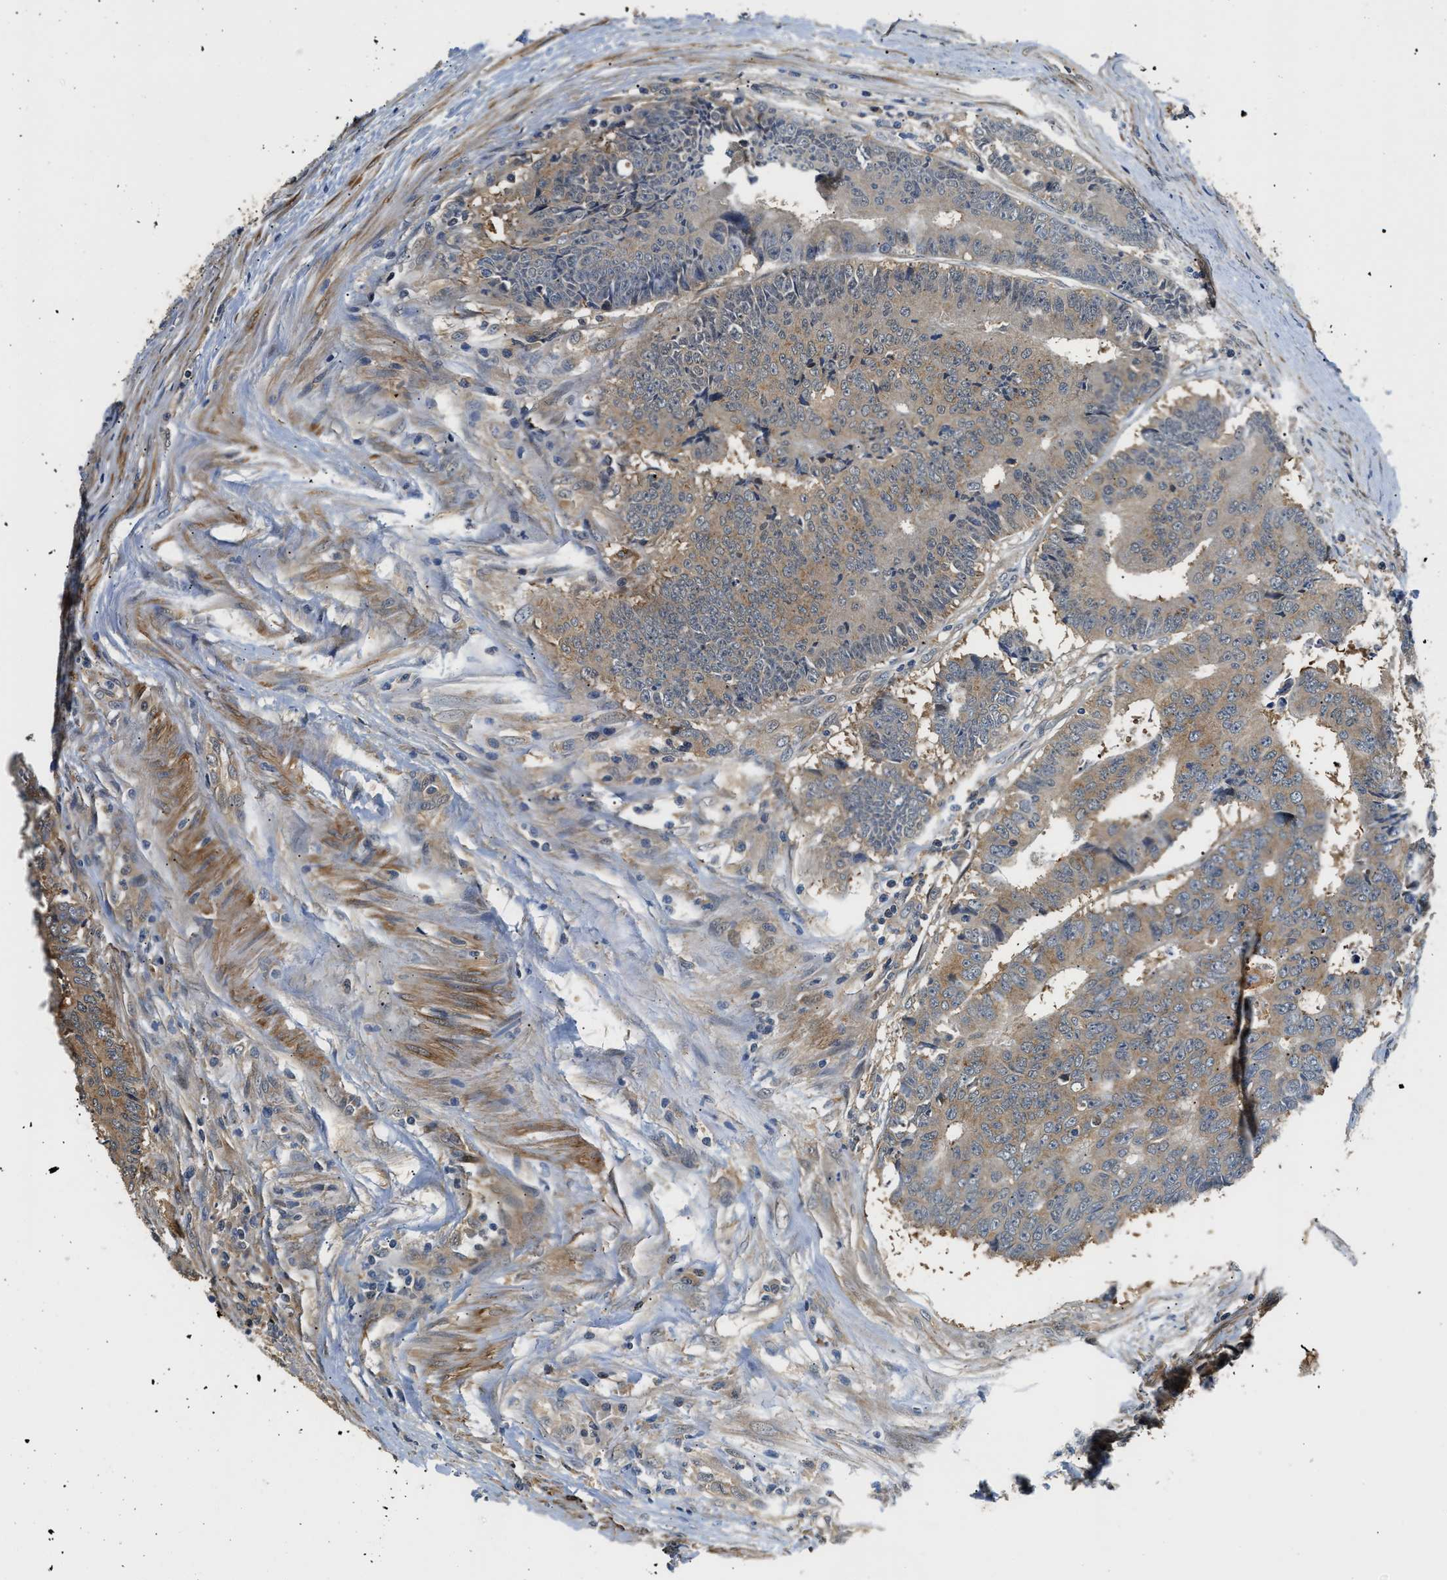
{"staining": {"intensity": "moderate", "quantity": "25%-75%", "location": "cytoplasmic/membranous"}, "tissue": "colorectal cancer", "cell_type": "Tumor cells", "image_type": "cancer", "snomed": [{"axis": "morphology", "description": "Adenocarcinoma, NOS"}, {"axis": "topography", "description": "Rectum"}], "caption": "An IHC photomicrograph of neoplastic tissue is shown. Protein staining in brown shows moderate cytoplasmic/membranous positivity in colorectal cancer within tumor cells.", "gene": "LARP6", "patient": {"sex": "male", "age": 84}}